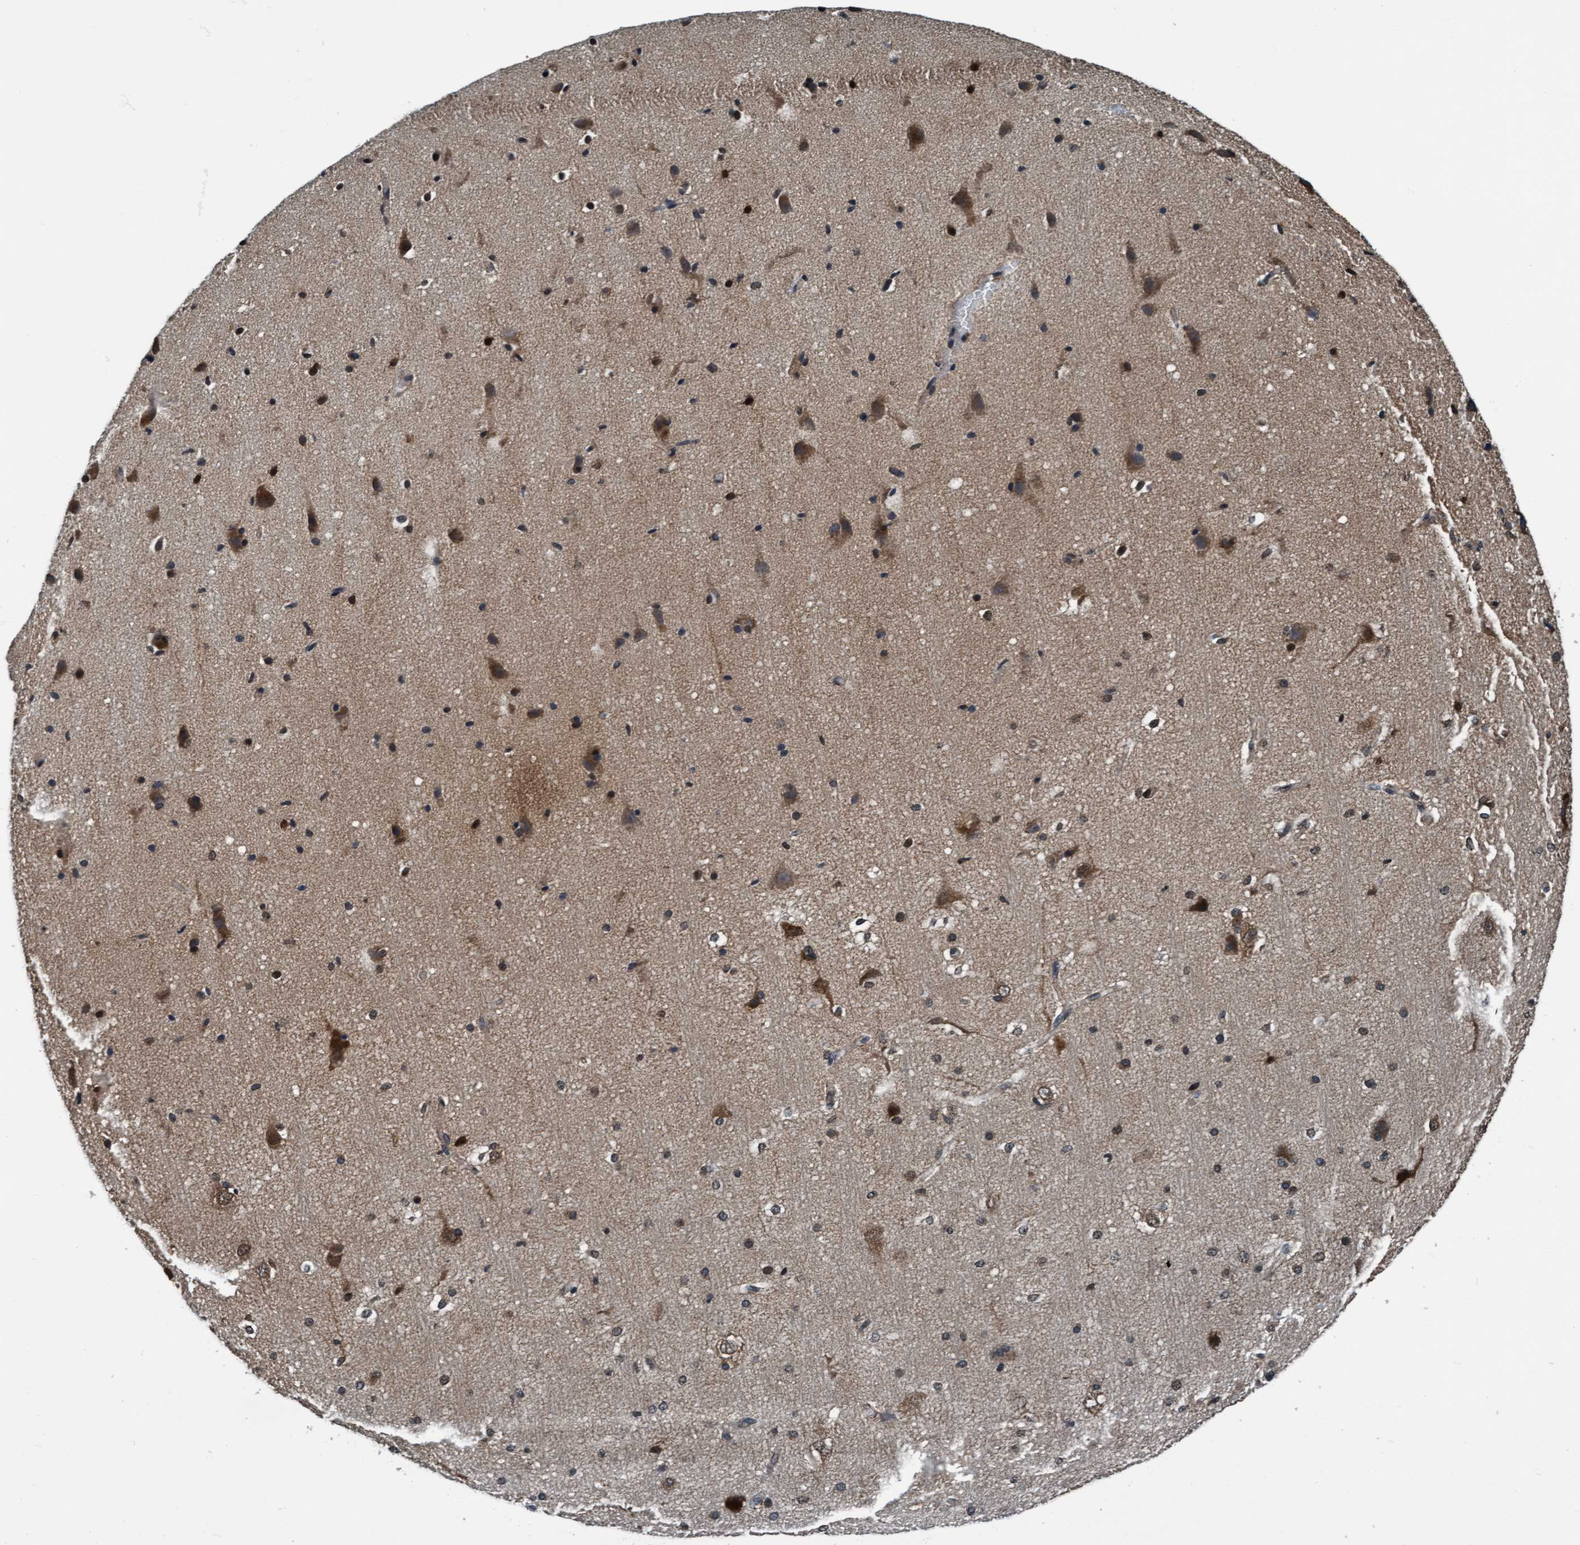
{"staining": {"intensity": "negative", "quantity": "none", "location": "none"}, "tissue": "cerebral cortex", "cell_type": "Endothelial cells", "image_type": "normal", "snomed": [{"axis": "morphology", "description": "Normal tissue, NOS"}, {"axis": "morphology", "description": "Developmental malformation"}, {"axis": "topography", "description": "Cerebral cortex"}], "caption": "High magnification brightfield microscopy of unremarkable cerebral cortex stained with DAB (brown) and counterstained with hematoxylin (blue): endothelial cells show no significant expression. (IHC, brightfield microscopy, high magnification).", "gene": "WASF1", "patient": {"sex": "female", "age": 30}}